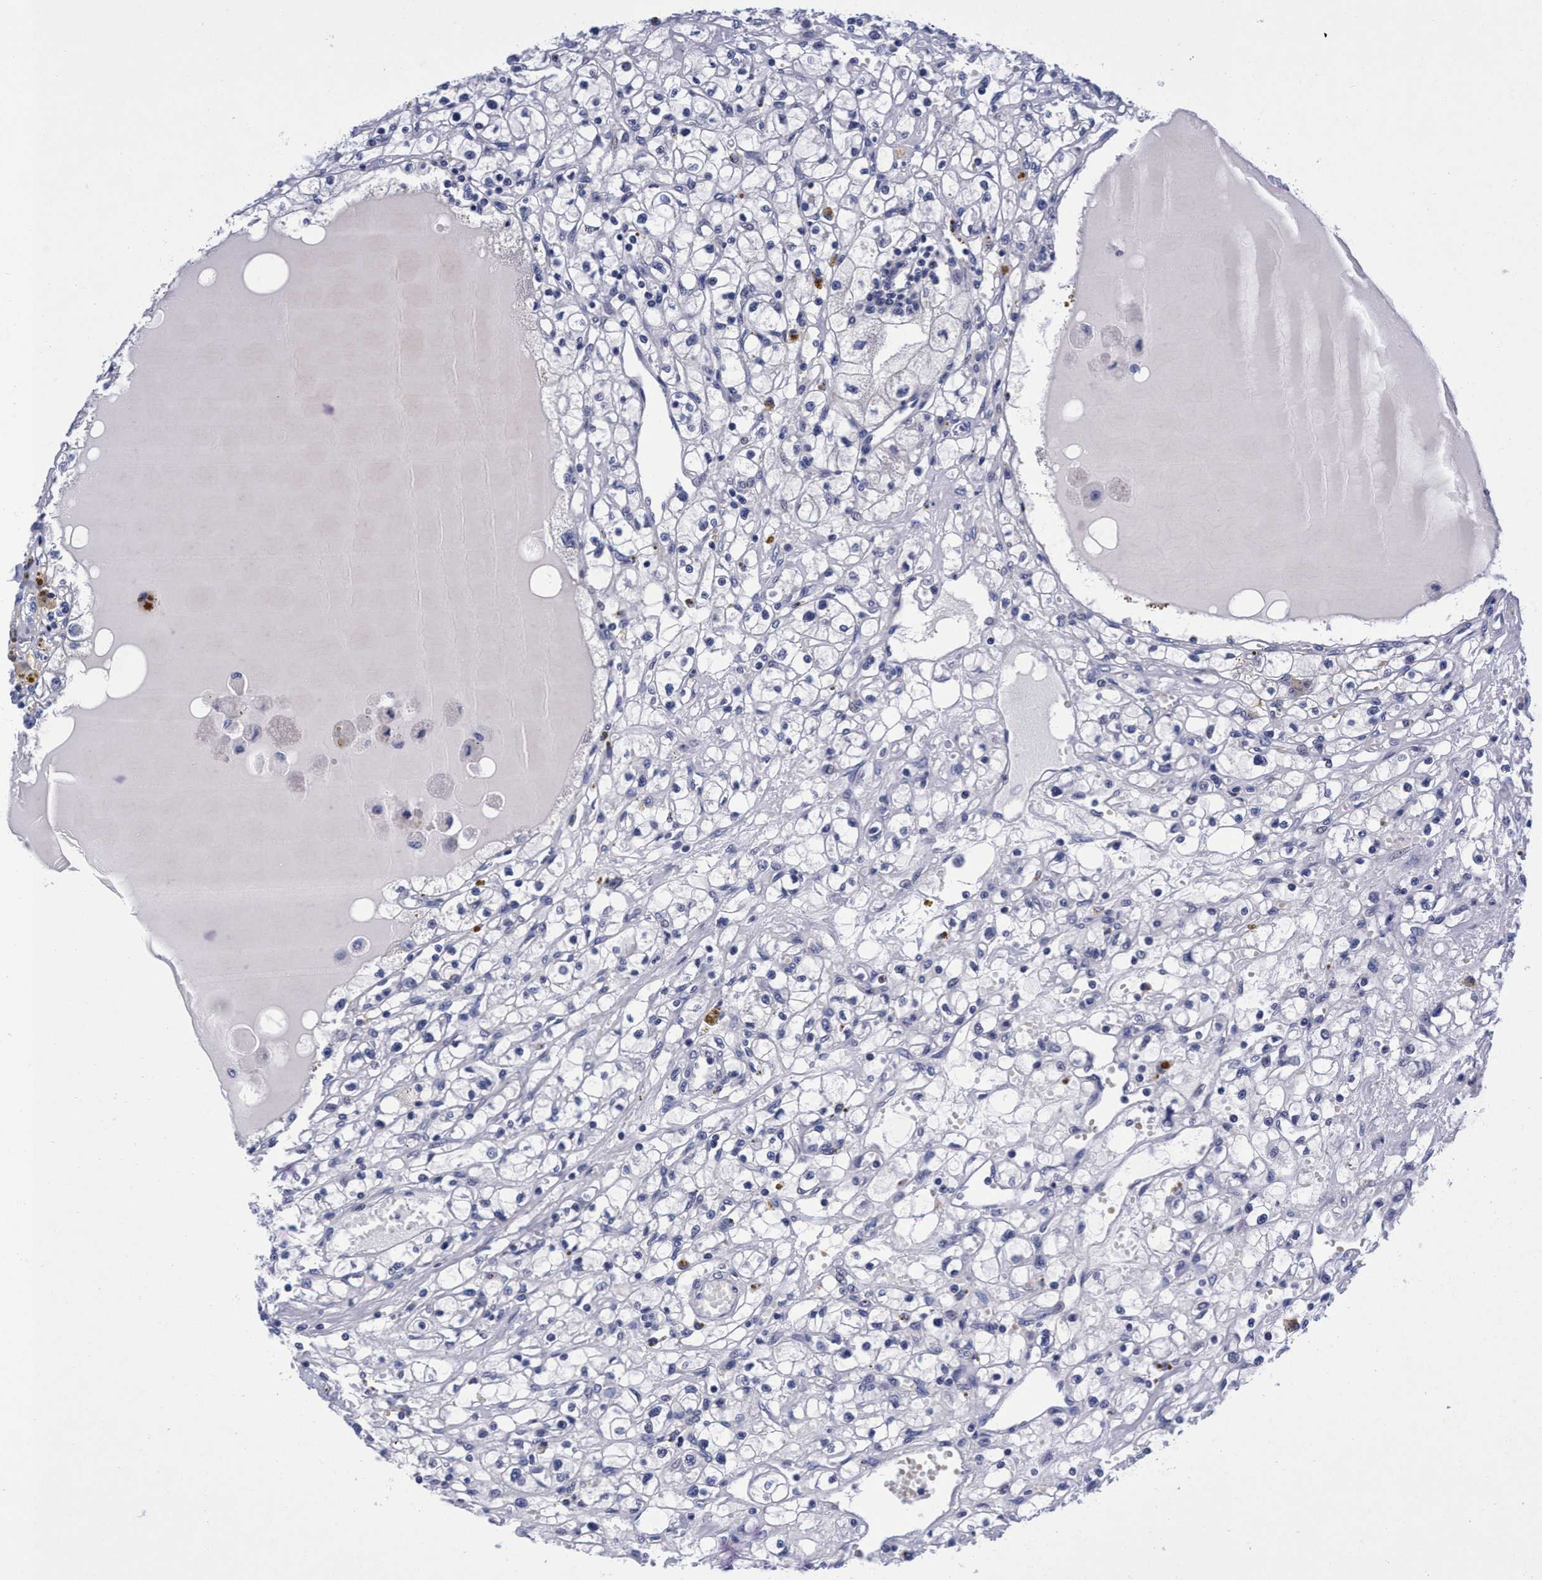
{"staining": {"intensity": "negative", "quantity": "none", "location": "none"}, "tissue": "renal cancer", "cell_type": "Tumor cells", "image_type": "cancer", "snomed": [{"axis": "morphology", "description": "Adenocarcinoma, NOS"}, {"axis": "topography", "description": "Kidney"}], "caption": "An immunohistochemistry (IHC) photomicrograph of renal cancer (adenocarcinoma) is shown. There is no staining in tumor cells of renal cancer (adenocarcinoma).", "gene": "PLPPR1", "patient": {"sex": "male", "age": 56}}